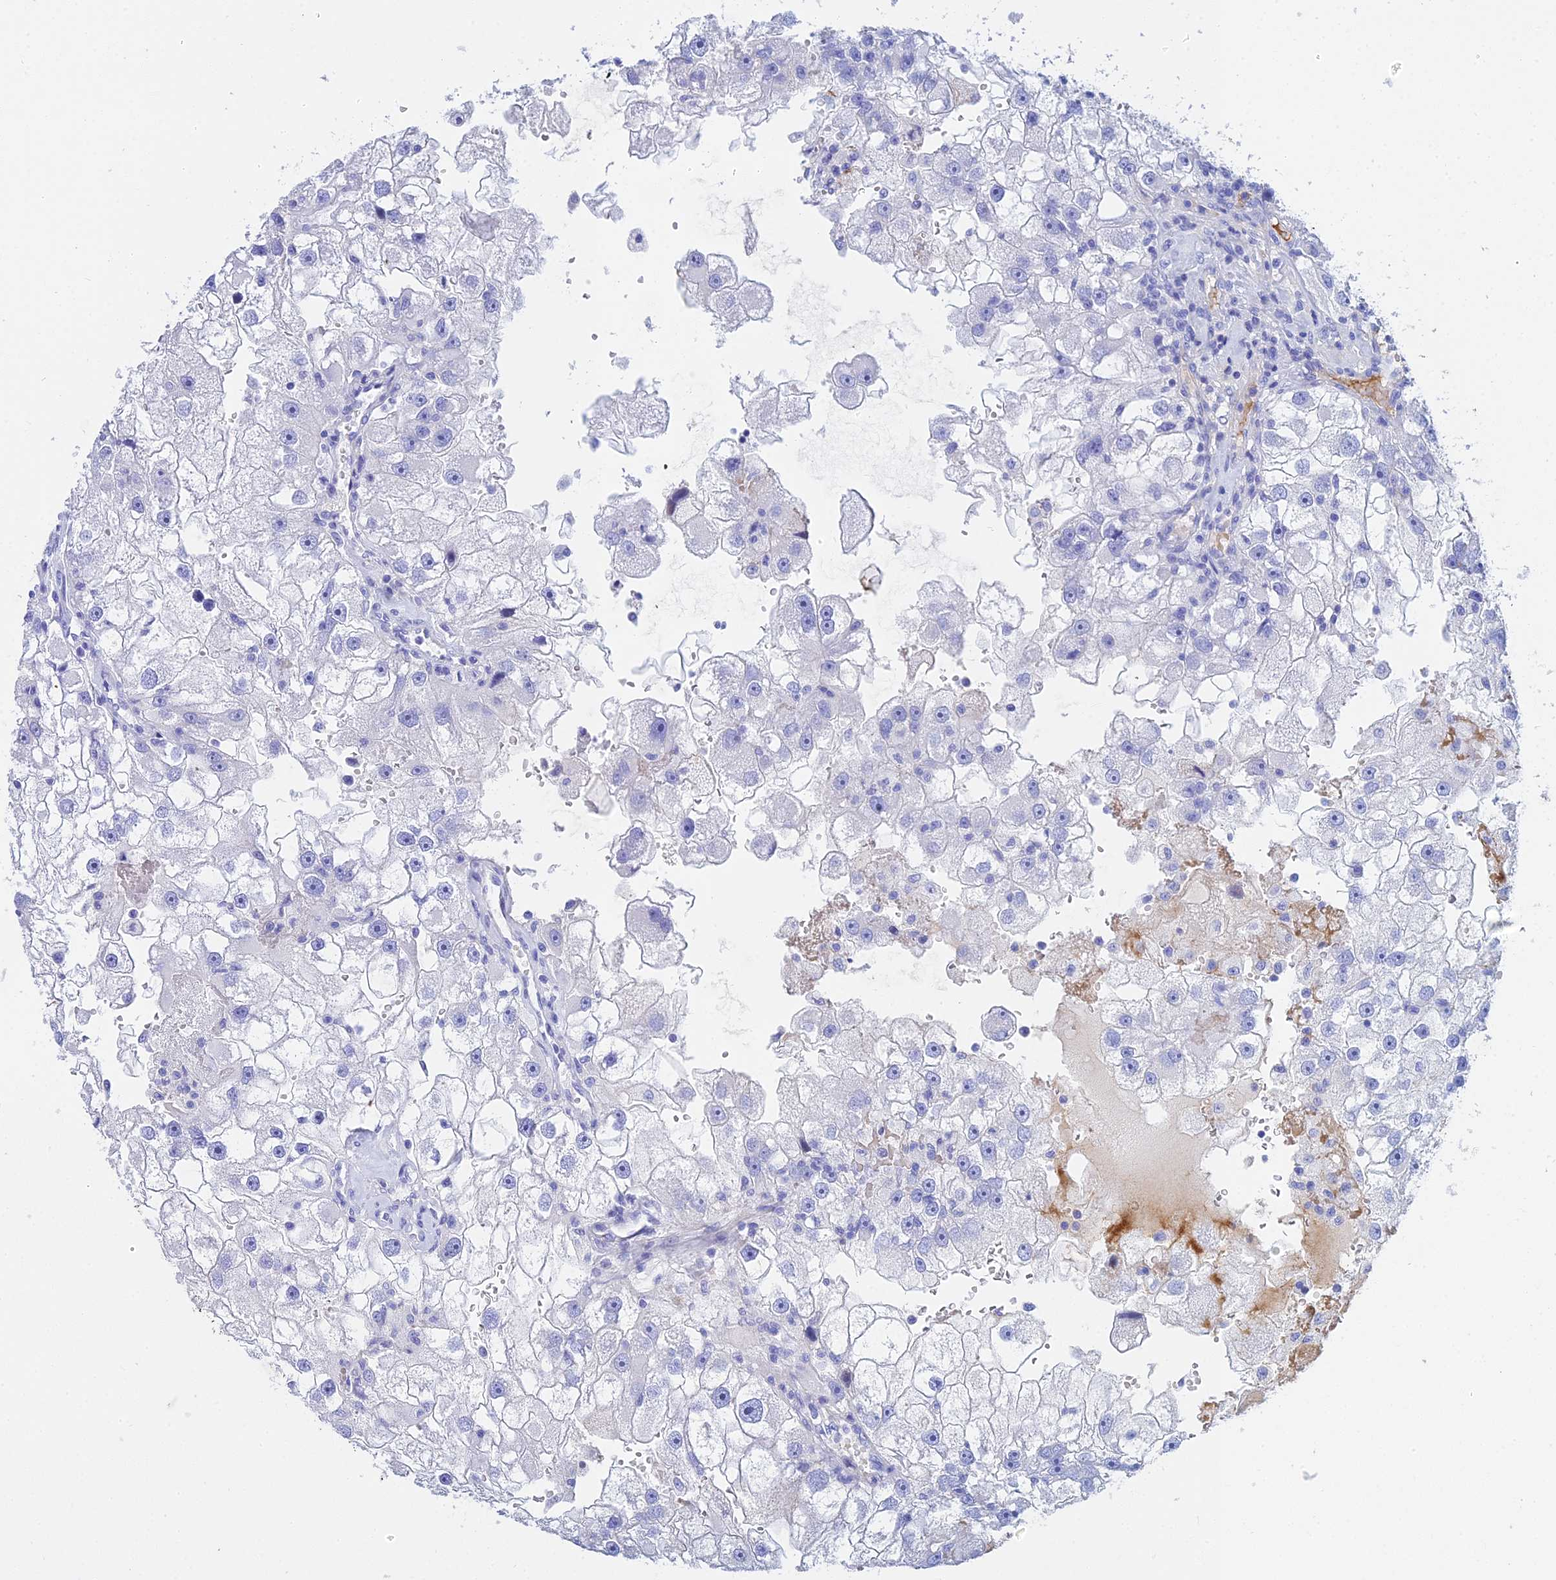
{"staining": {"intensity": "negative", "quantity": "none", "location": "none"}, "tissue": "renal cancer", "cell_type": "Tumor cells", "image_type": "cancer", "snomed": [{"axis": "morphology", "description": "Adenocarcinoma, NOS"}, {"axis": "topography", "description": "Kidney"}], "caption": "DAB (3,3'-diaminobenzidine) immunohistochemical staining of human renal cancer demonstrates no significant positivity in tumor cells.", "gene": "CELA3A", "patient": {"sex": "male", "age": 63}}